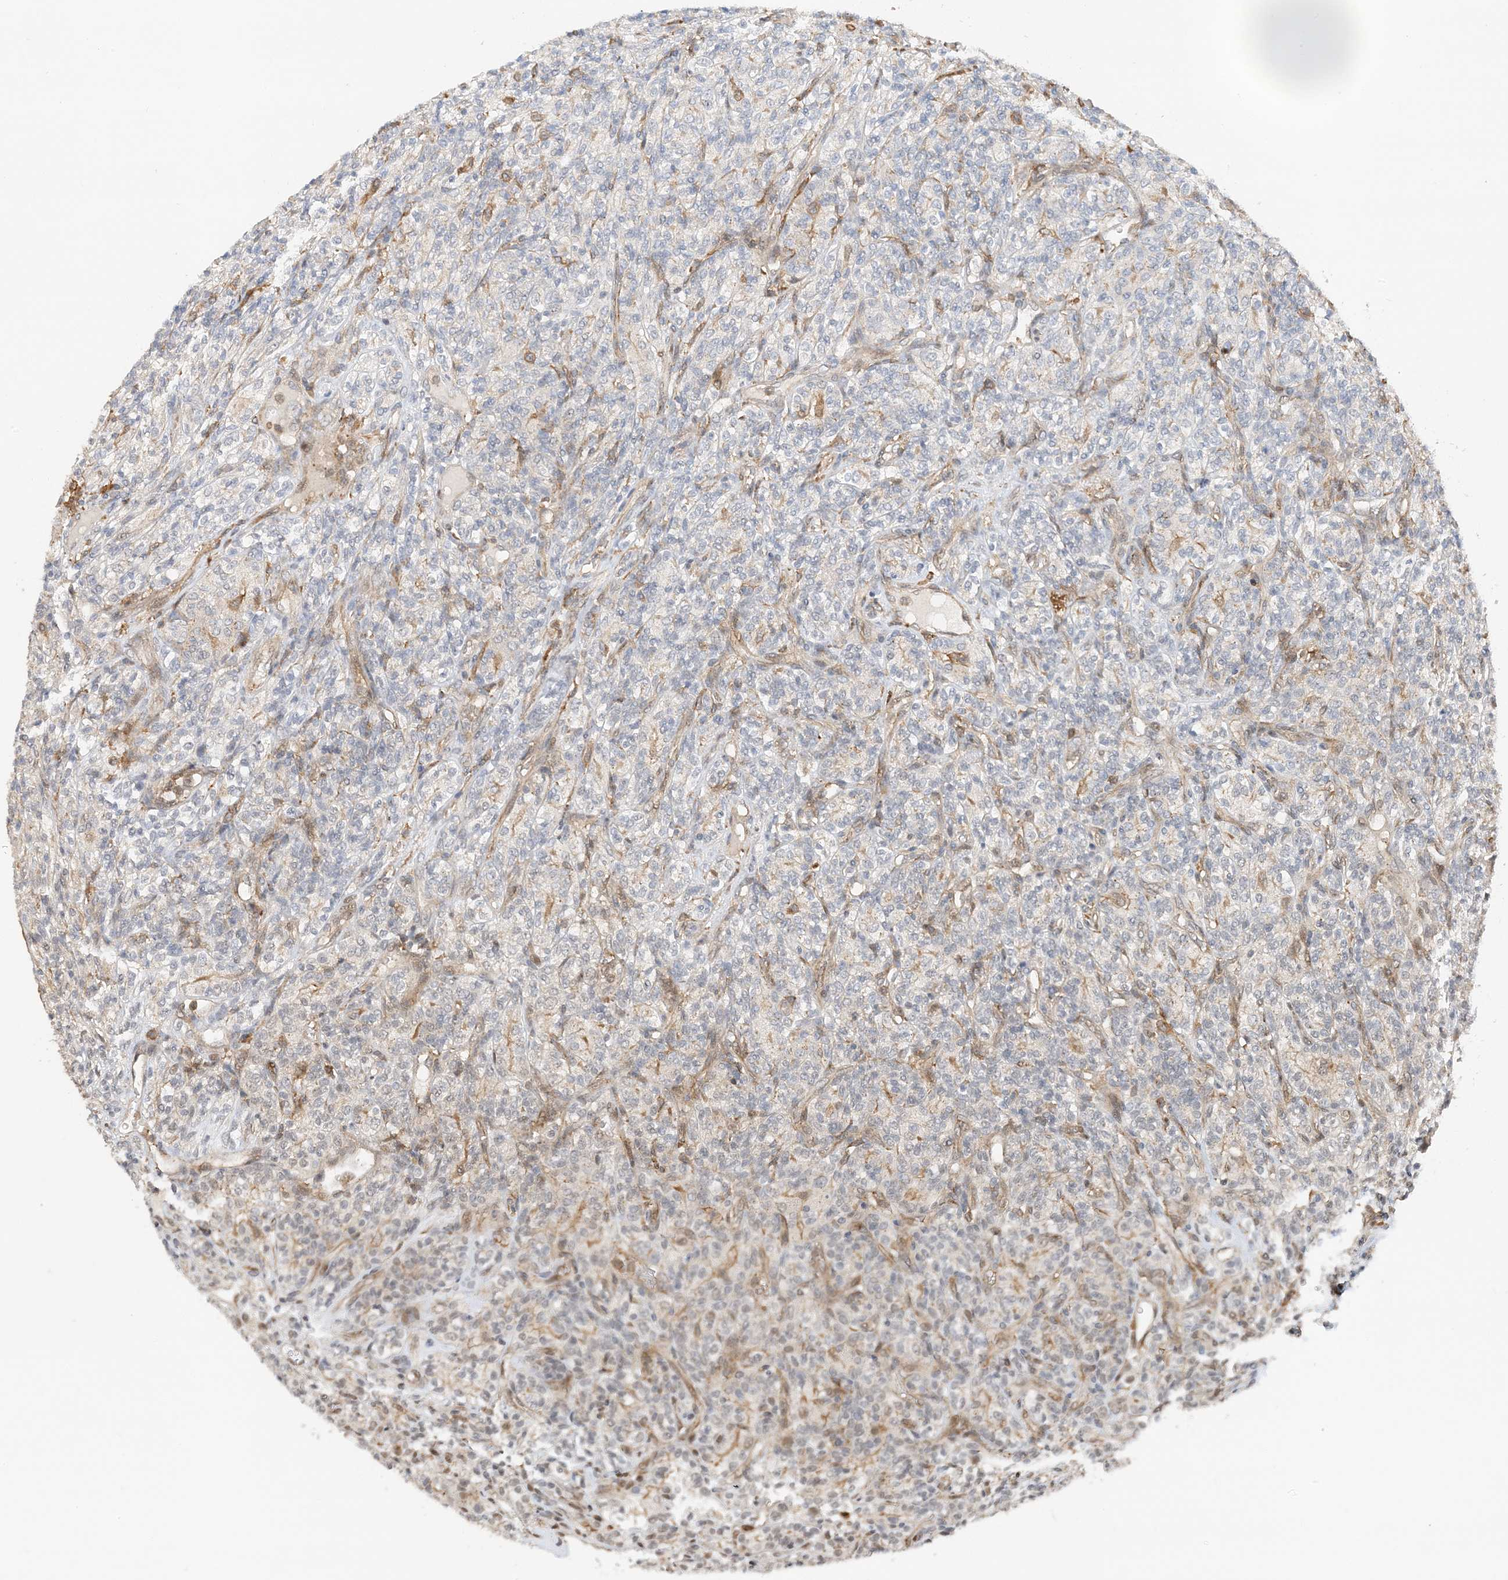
{"staining": {"intensity": "weak", "quantity": "<25%", "location": "nuclear"}, "tissue": "renal cancer", "cell_type": "Tumor cells", "image_type": "cancer", "snomed": [{"axis": "morphology", "description": "Adenocarcinoma, NOS"}, {"axis": "topography", "description": "Kidney"}], "caption": "Immunohistochemistry (IHC) of adenocarcinoma (renal) displays no expression in tumor cells.", "gene": "TATDN3", "patient": {"sex": "male", "age": 77}}